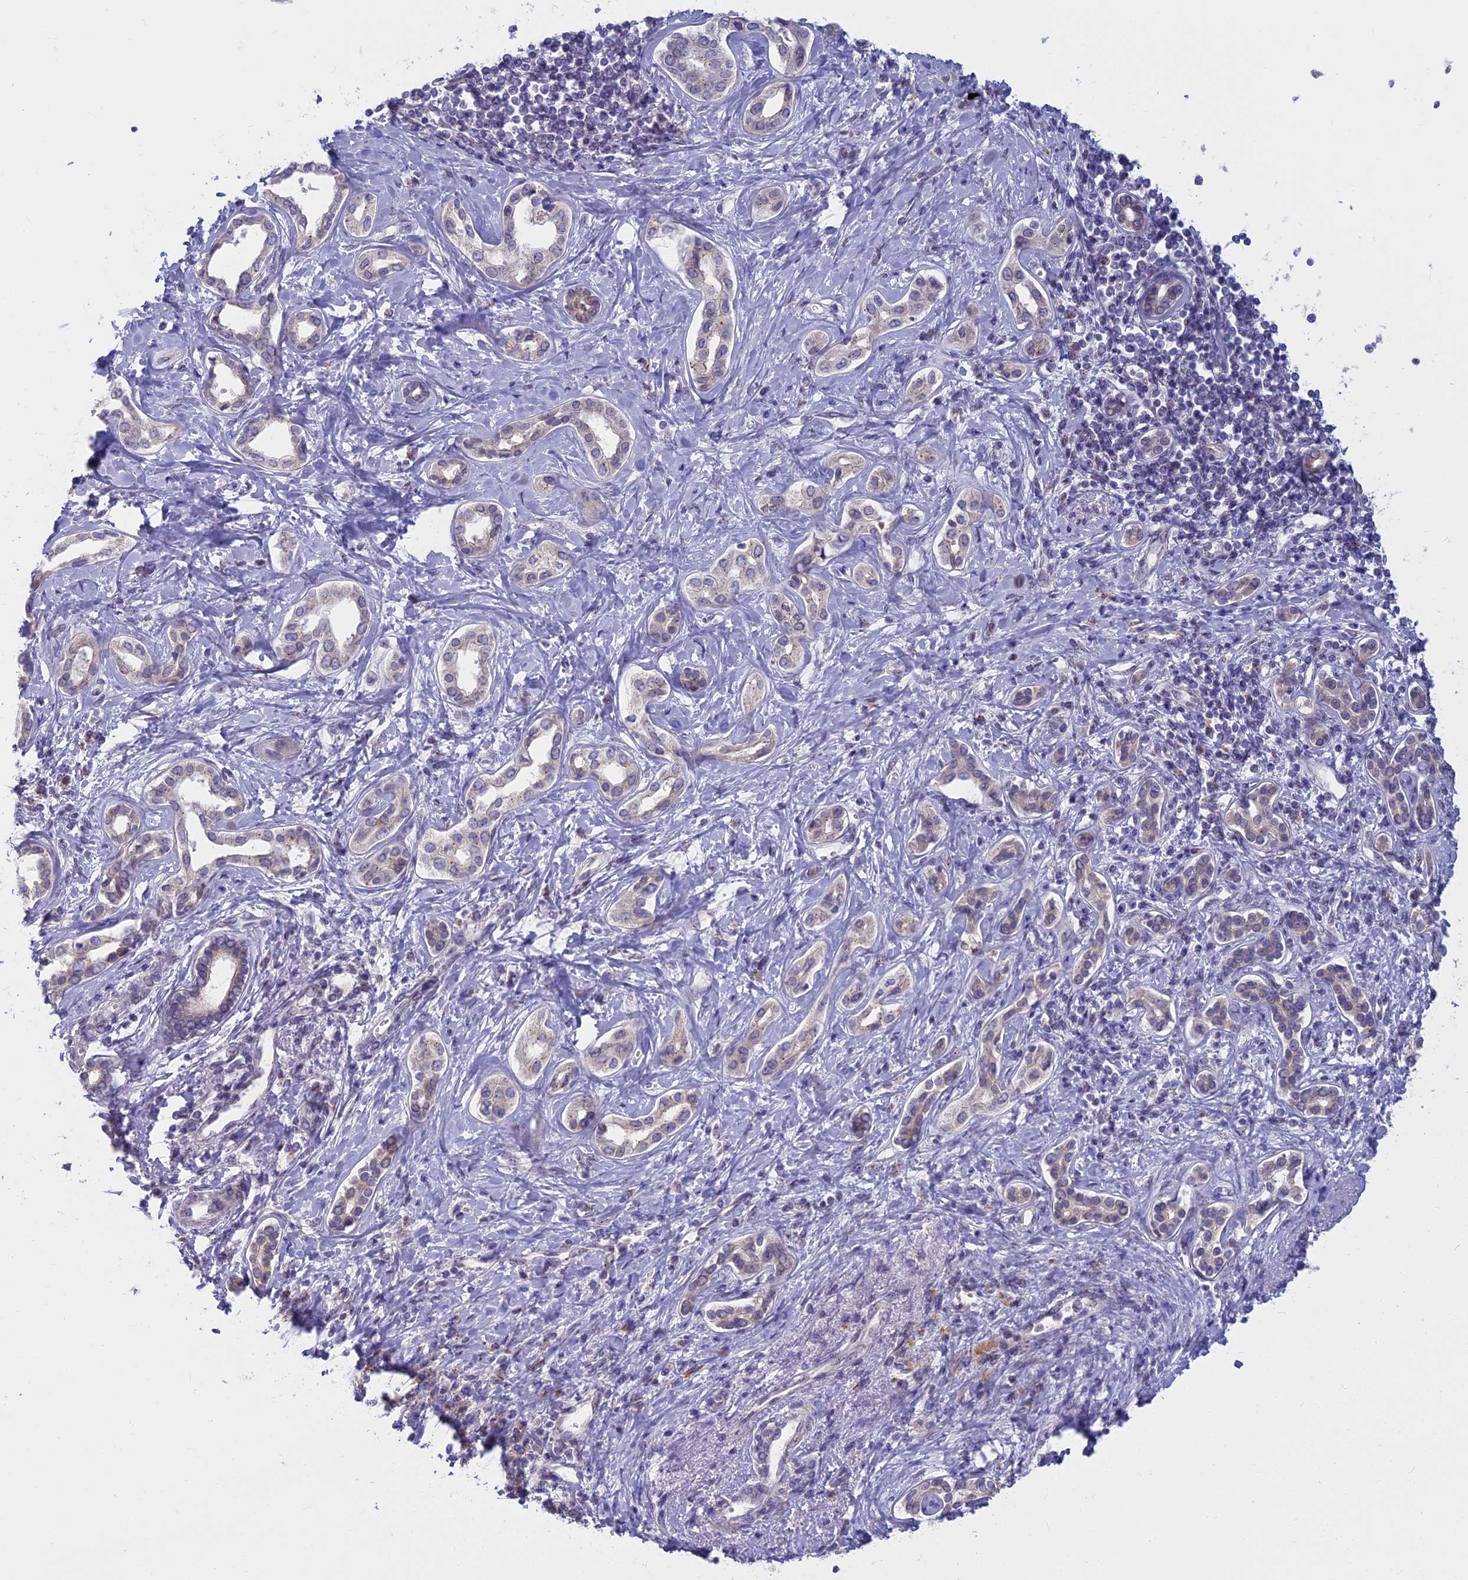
{"staining": {"intensity": "negative", "quantity": "none", "location": "none"}, "tissue": "liver cancer", "cell_type": "Tumor cells", "image_type": "cancer", "snomed": [{"axis": "morphology", "description": "Cholangiocarcinoma"}, {"axis": "topography", "description": "Liver"}], "caption": "Tumor cells show no significant expression in liver cancer. The staining was performed using DAB (3,3'-diaminobenzidine) to visualize the protein expression in brown, while the nuclei were stained in blue with hematoxylin (Magnification: 20x).", "gene": "WDPCP", "patient": {"sex": "female", "age": 77}}